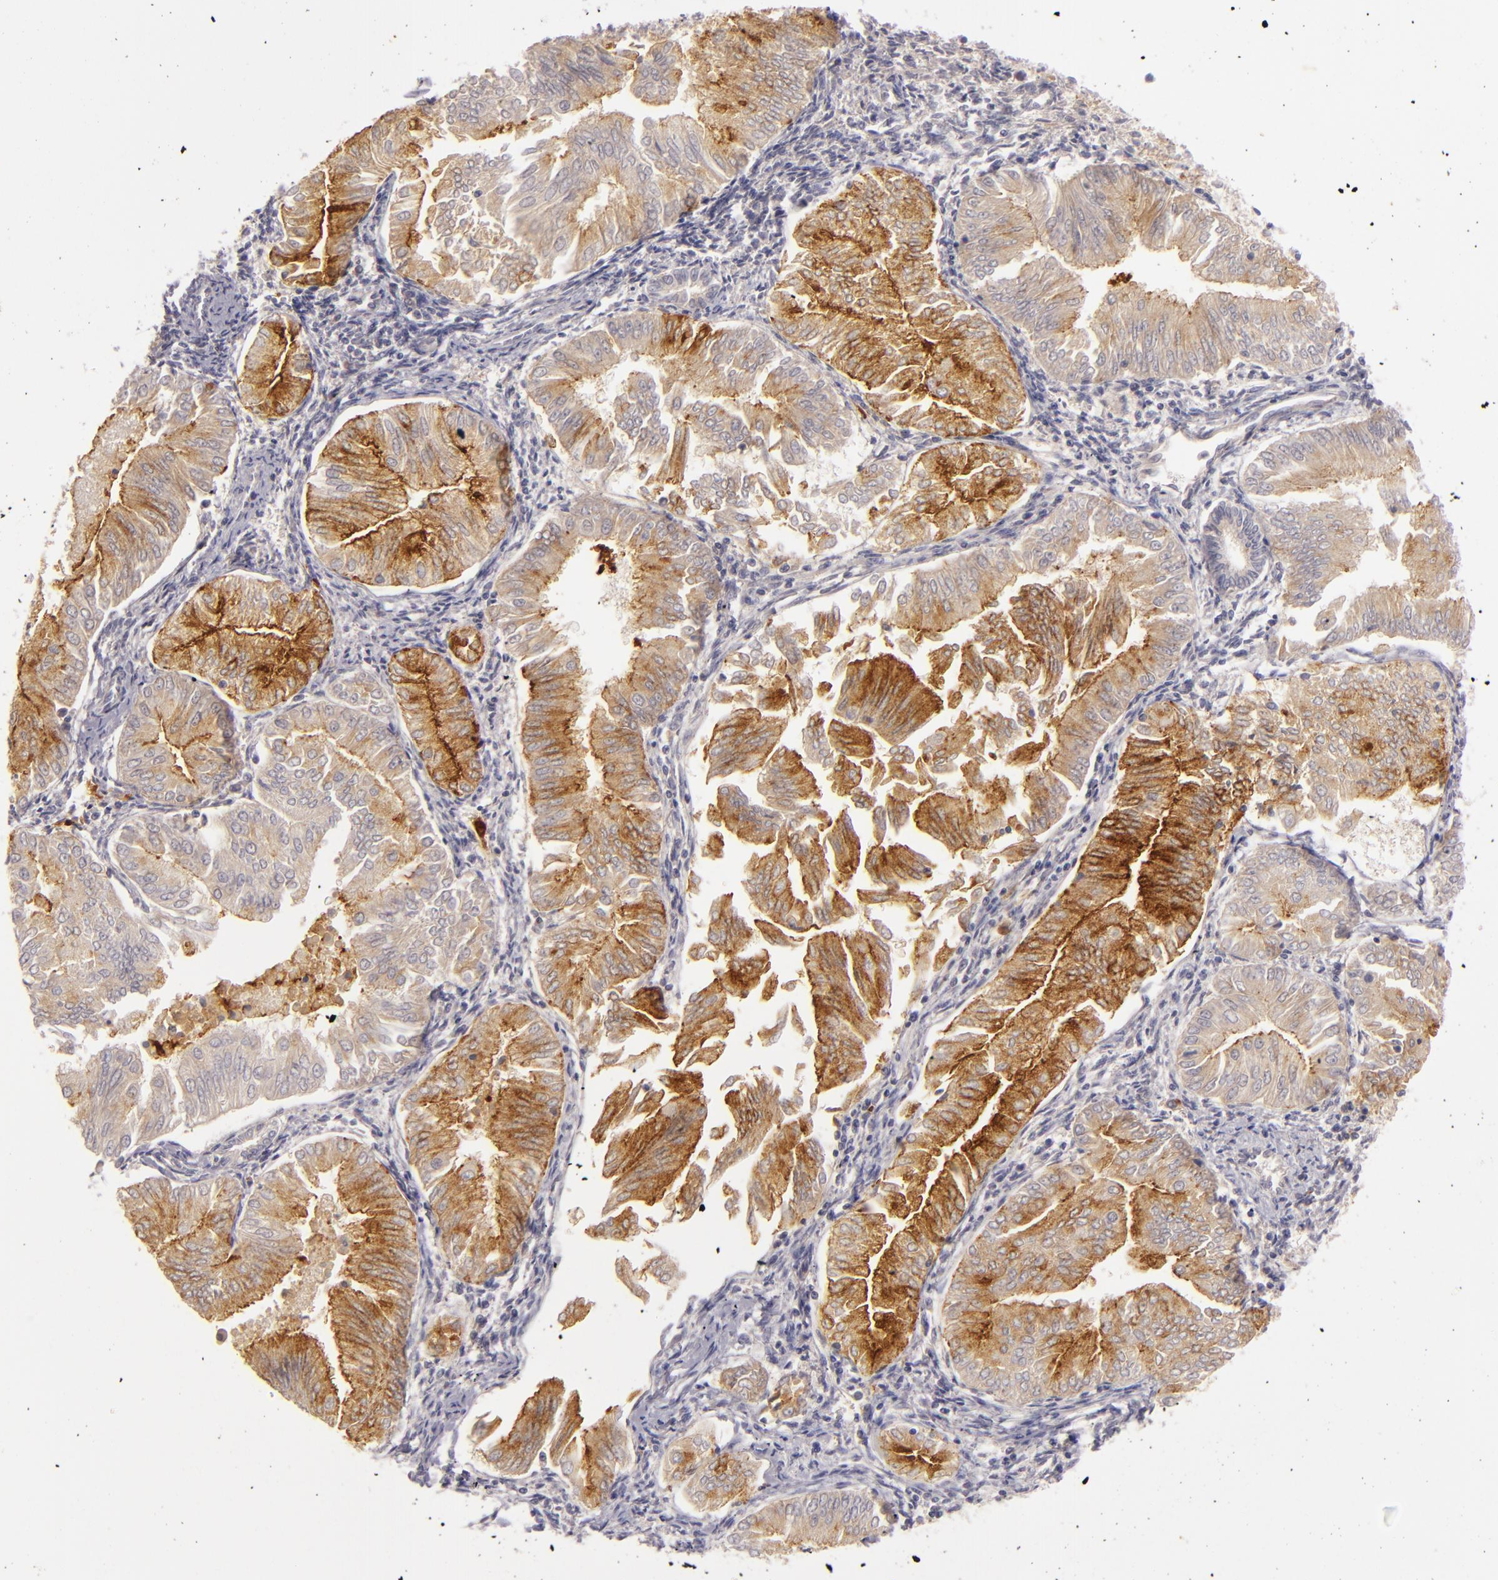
{"staining": {"intensity": "moderate", "quantity": "25%-75%", "location": "cytoplasmic/membranous"}, "tissue": "endometrial cancer", "cell_type": "Tumor cells", "image_type": "cancer", "snomed": [{"axis": "morphology", "description": "Adenocarcinoma, NOS"}, {"axis": "topography", "description": "Endometrium"}], "caption": "Immunohistochemistry (IHC) of endometrial cancer (adenocarcinoma) displays medium levels of moderate cytoplasmic/membranous positivity in about 25%-75% of tumor cells.", "gene": "CD83", "patient": {"sex": "female", "age": 53}}